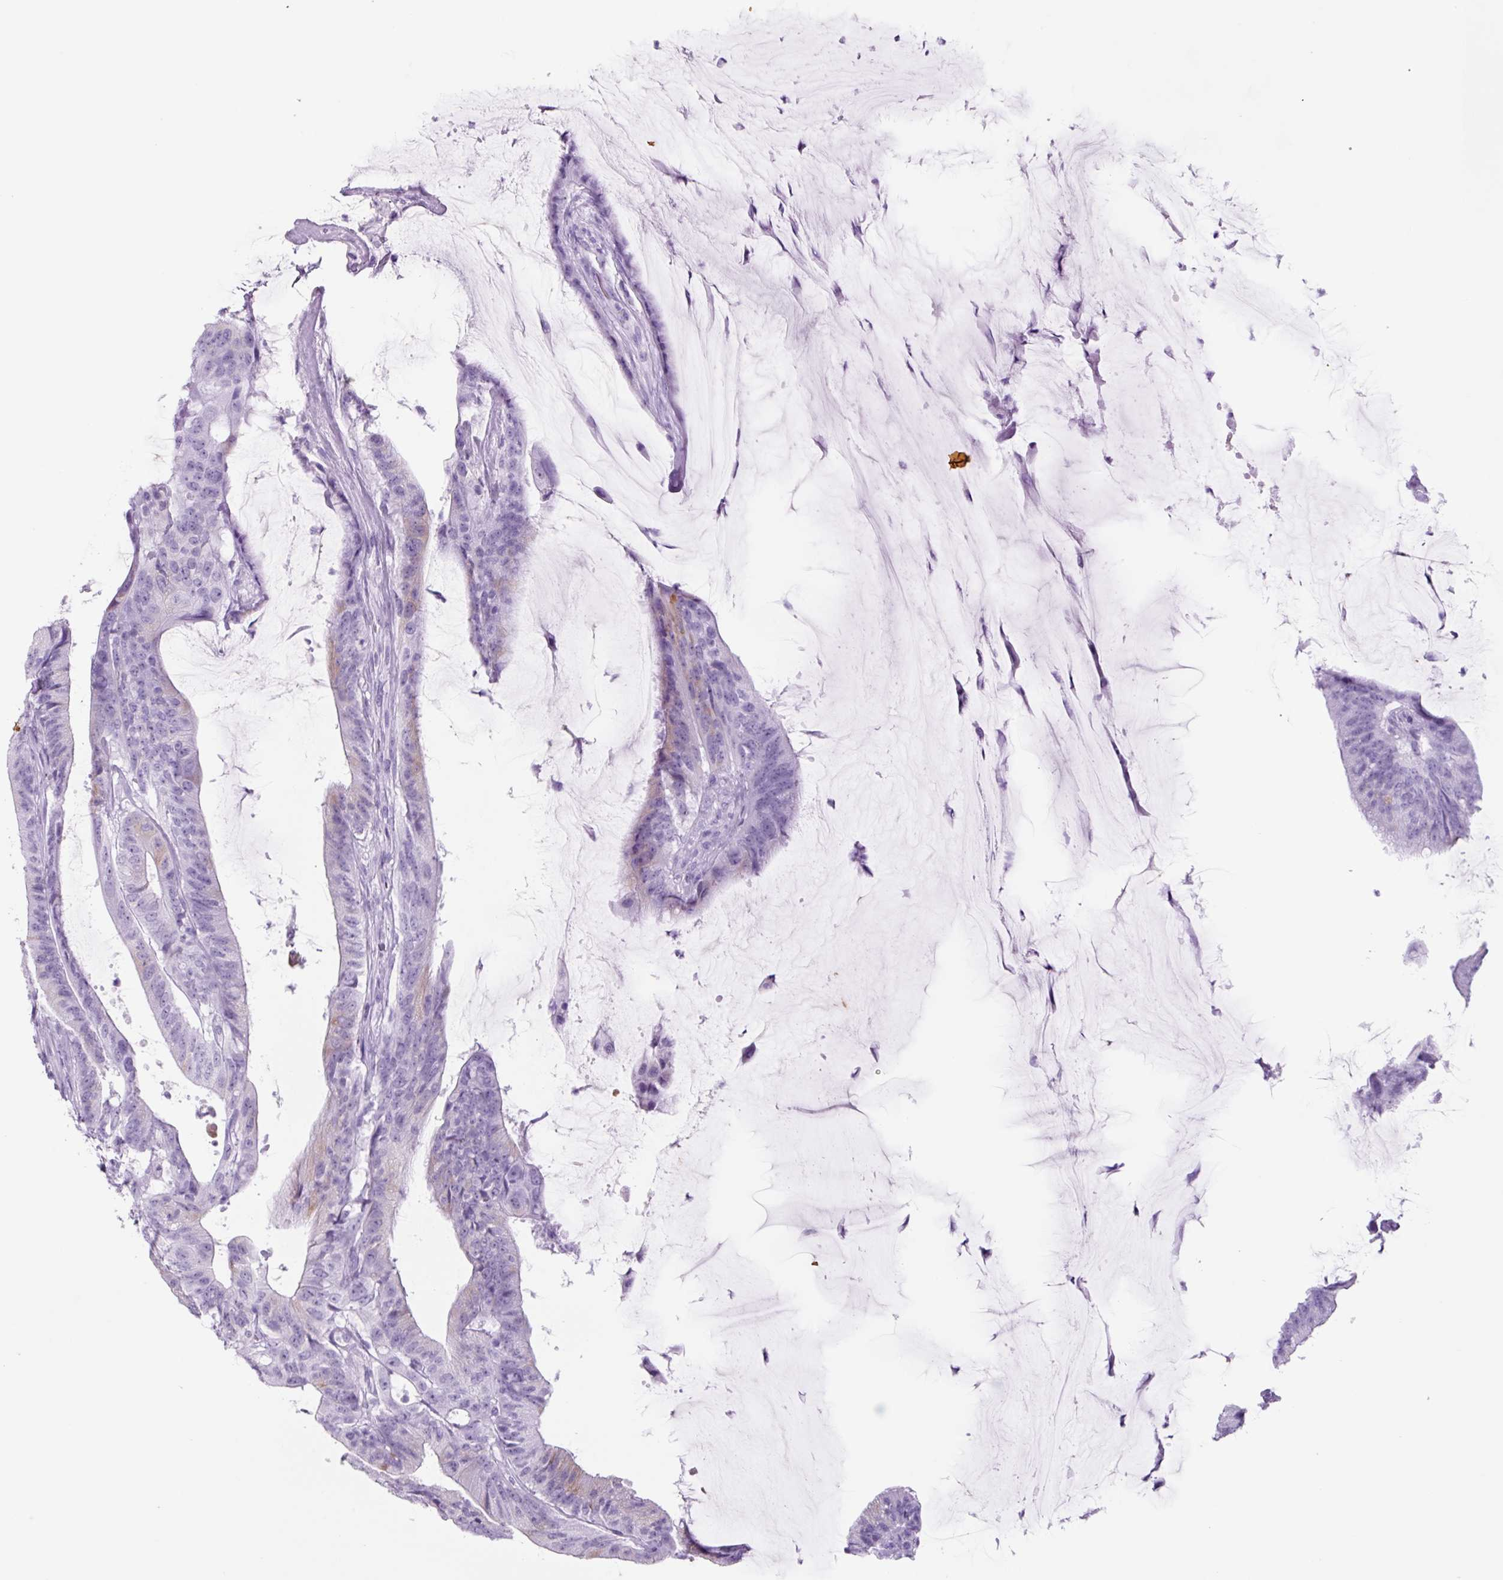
{"staining": {"intensity": "negative", "quantity": "none", "location": "none"}, "tissue": "colorectal cancer", "cell_type": "Tumor cells", "image_type": "cancer", "snomed": [{"axis": "morphology", "description": "Adenocarcinoma, NOS"}, {"axis": "topography", "description": "Colon"}], "caption": "Protein analysis of colorectal adenocarcinoma exhibits no significant positivity in tumor cells. (DAB immunohistochemistry (IHC) visualized using brightfield microscopy, high magnification).", "gene": "TNFRSF8", "patient": {"sex": "female", "age": 43}}